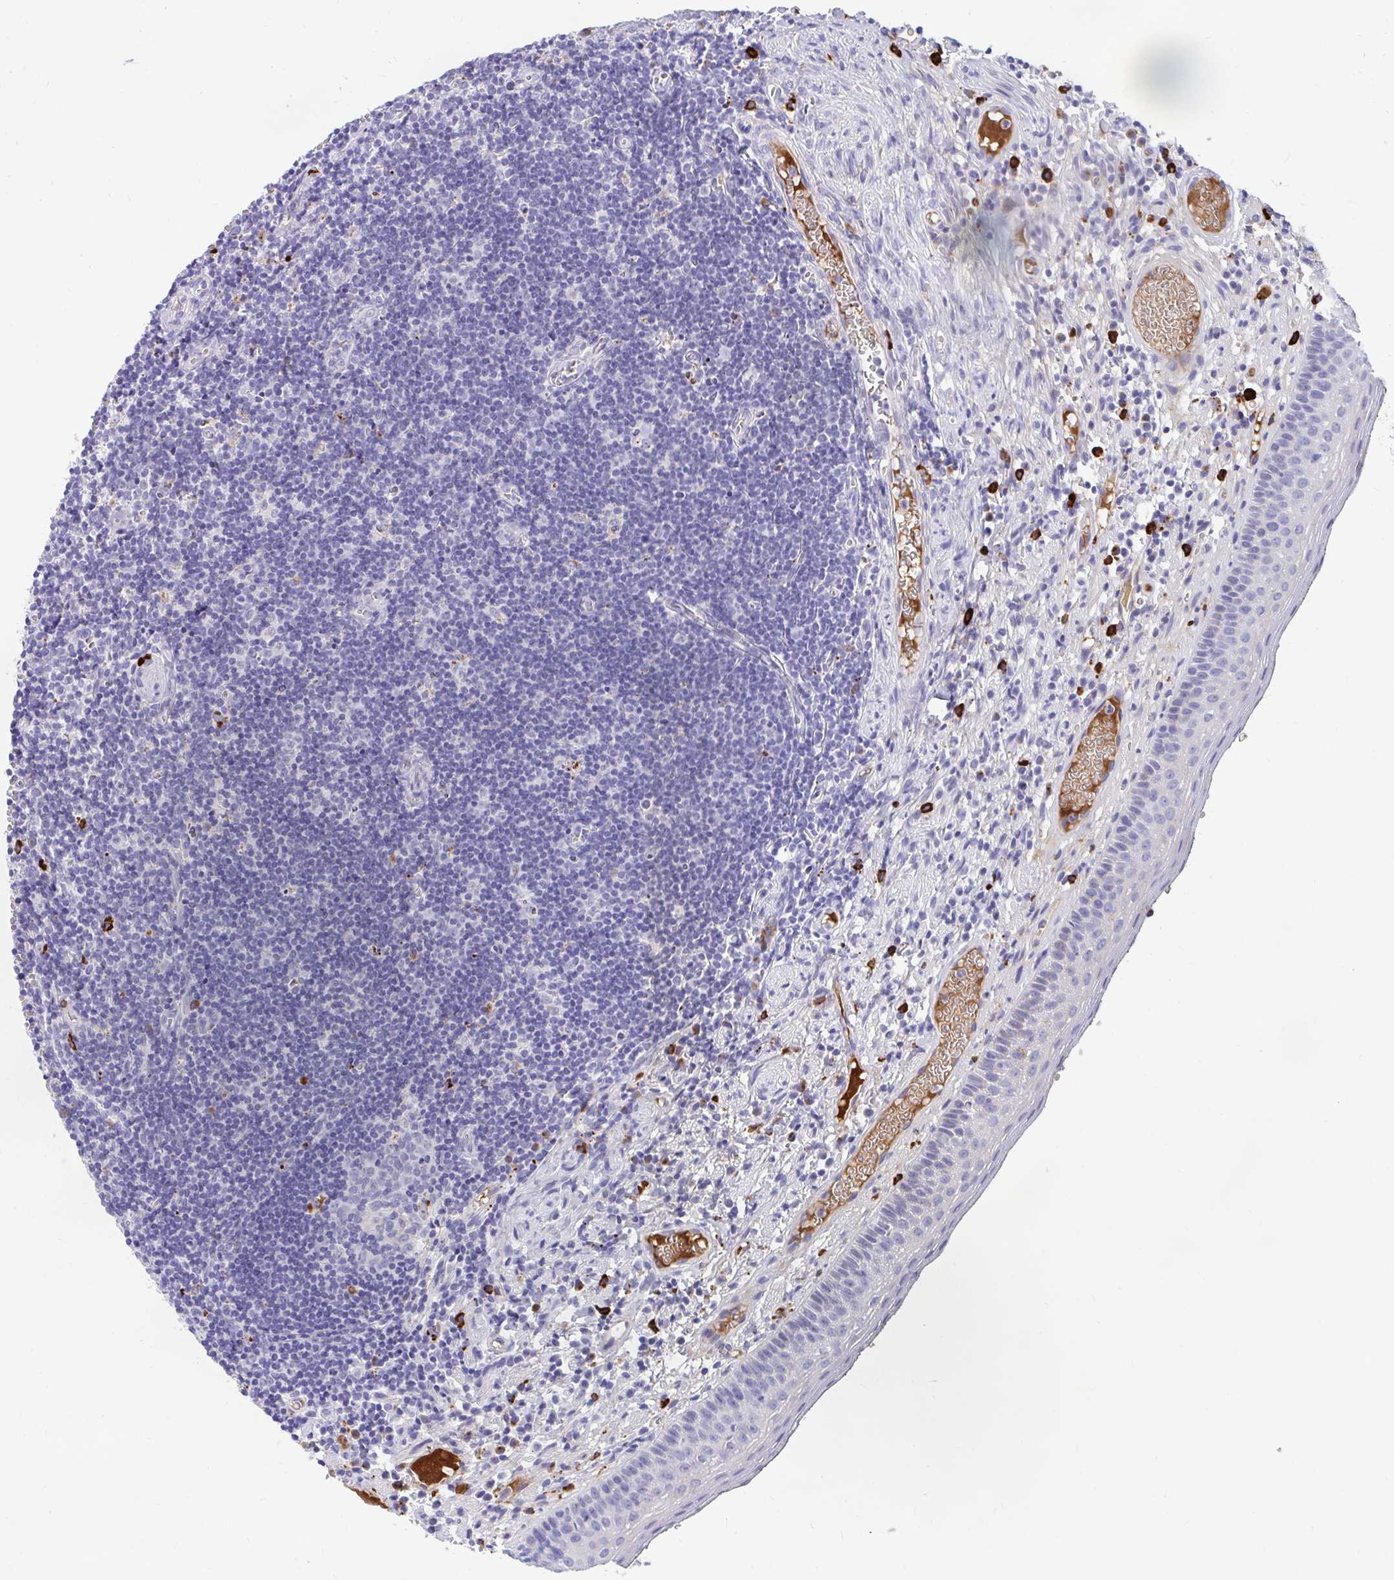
{"staining": {"intensity": "moderate", "quantity": "<25%", "location": "cytoplasmic/membranous"}, "tissue": "oral mucosa", "cell_type": "Squamous epithelial cells", "image_type": "normal", "snomed": [{"axis": "morphology", "description": "Normal tissue, NOS"}, {"axis": "morphology", "description": "Squamous cell carcinoma, NOS"}, {"axis": "topography", "description": "Oral tissue"}, {"axis": "topography", "description": "Head-Neck"}], "caption": "Oral mucosa stained with IHC exhibits moderate cytoplasmic/membranous expression in approximately <25% of squamous epithelial cells.", "gene": "FAM219B", "patient": {"sex": "male", "age": 58}}